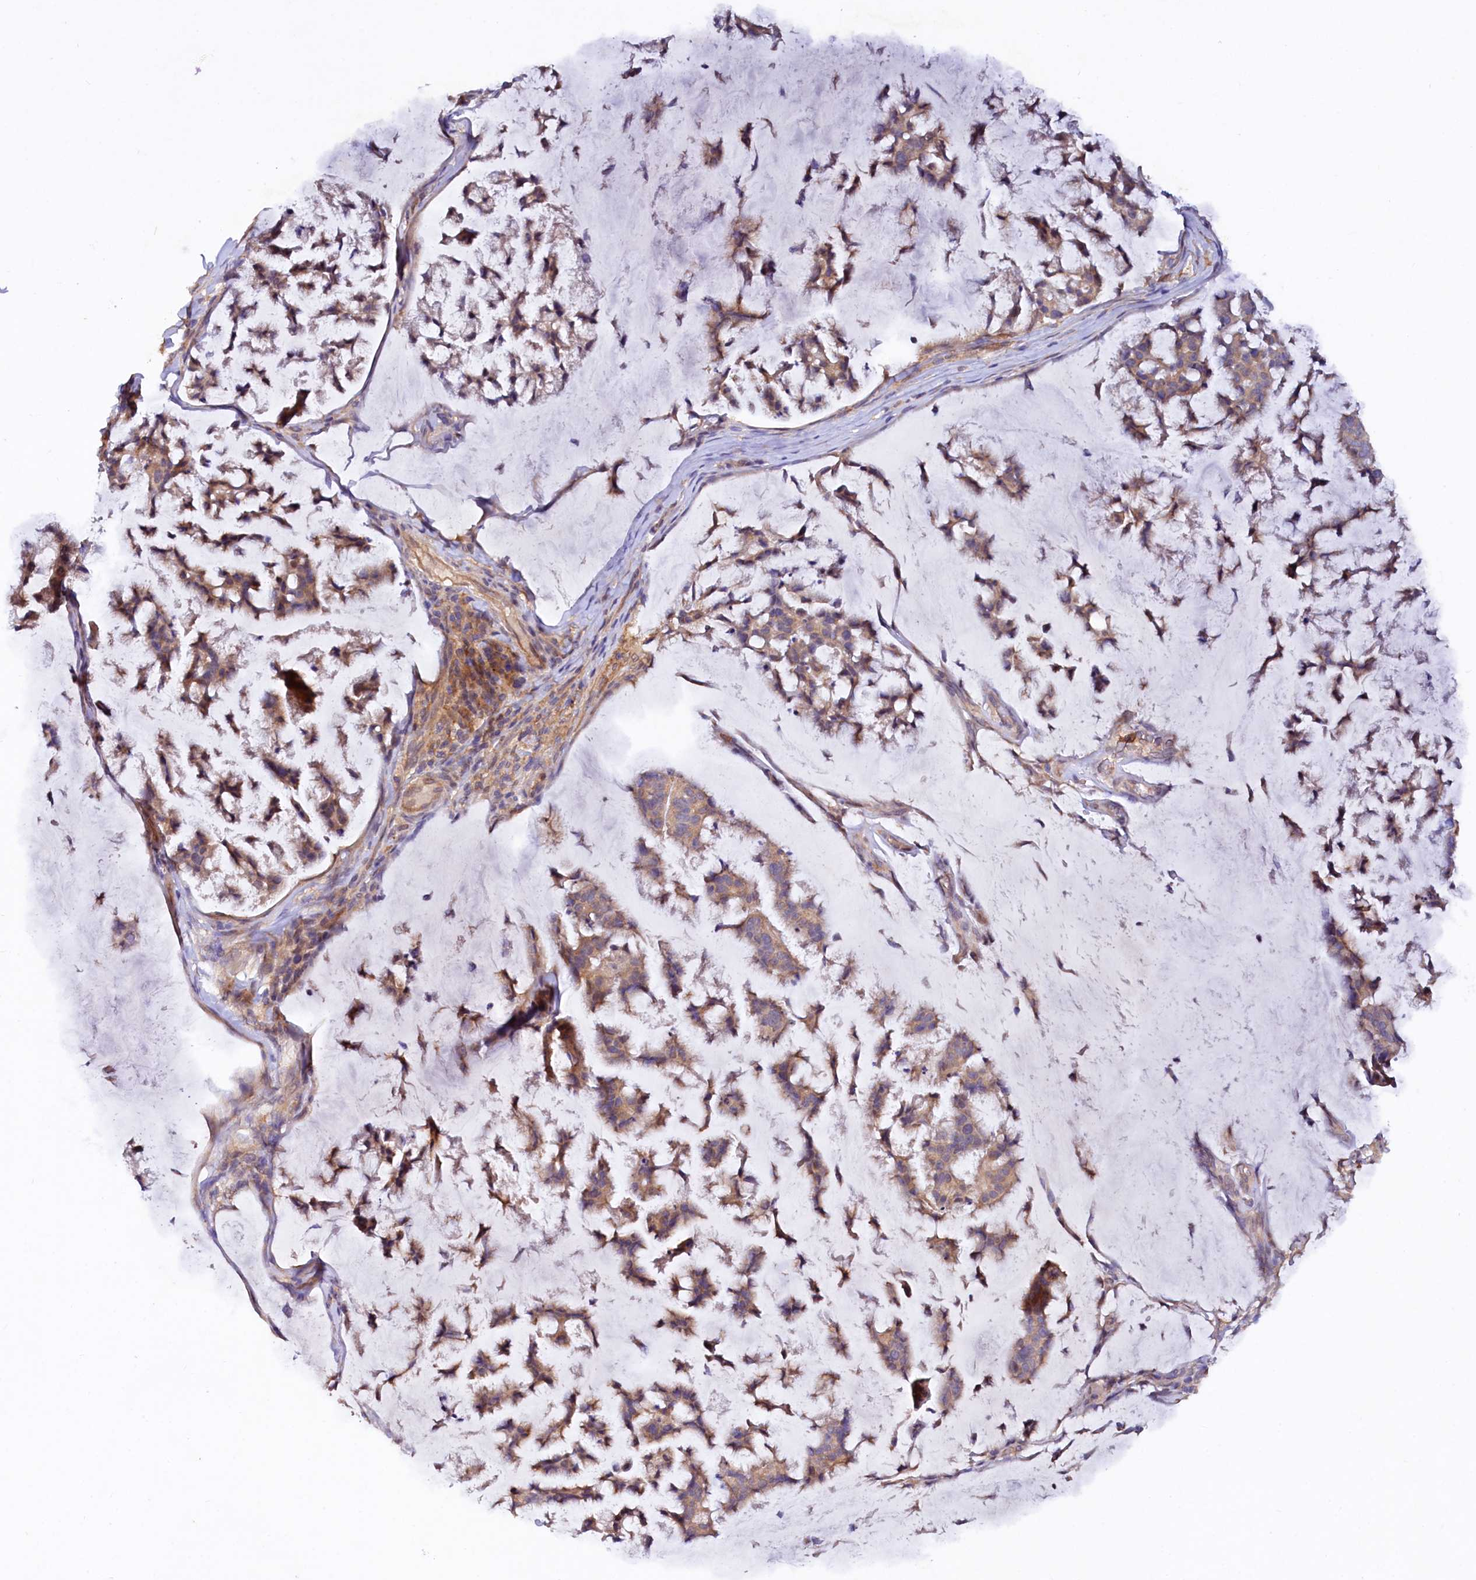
{"staining": {"intensity": "moderate", "quantity": ">75%", "location": "cytoplasmic/membranous"}, "tissue": "stomach cancer", "cell_type": "Tumor cells", "image_type": "cancer", "snomed": [{"axis": "morphology", "description": "Adenocarcinoma, NOS"}, {"axis": "topography", "description": "Stomach, lower"}], "caption": "Moderate cytoplasmic/membranous positivity is appreciated in approximately >75% of tumor cells in stomach cancer.", "gene": "ETFBKMT", "patient": {"sex": "male", "age": 67}}